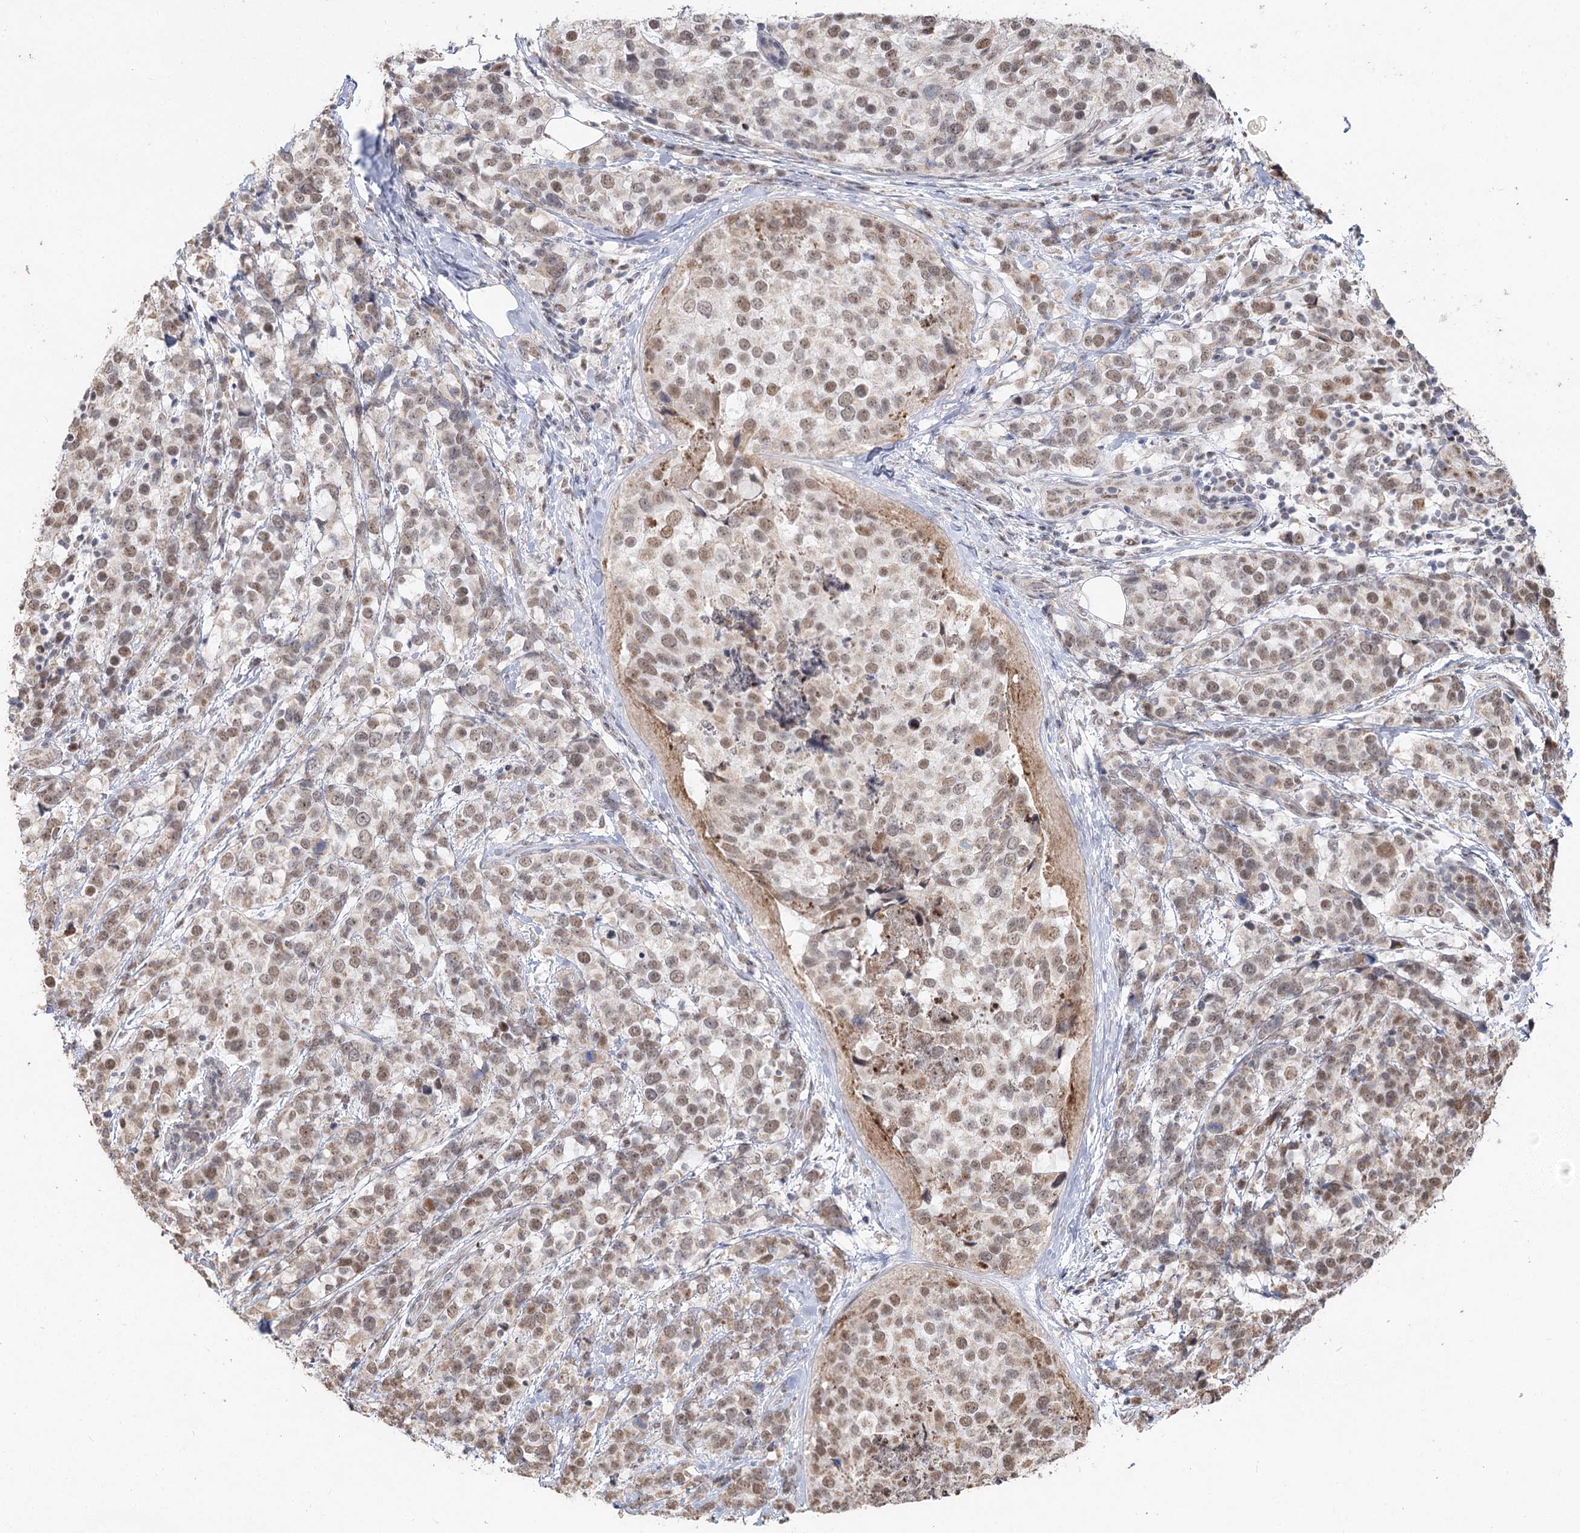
{"staining": {"intensity": "moderate", "quantity": "25%-75%", "location": "nuclear"}, "tissue": "breast cancer", "cell_type": "Tumor cells", "image_type": "cancer", "snomed": [{"axis": "morphology", "description": "Lobular carcinoma"}, {"axis": "topography", "description": "Breast"}], "caption": "DAB immunohistochemical staining of breast cancer (lobular carcinoma) demonstrates moderate nuclear protein expression in about 25%-75% of tumor cells.", "gene": "RUFY4", "patient": {"sex": "female", "age": 59}}